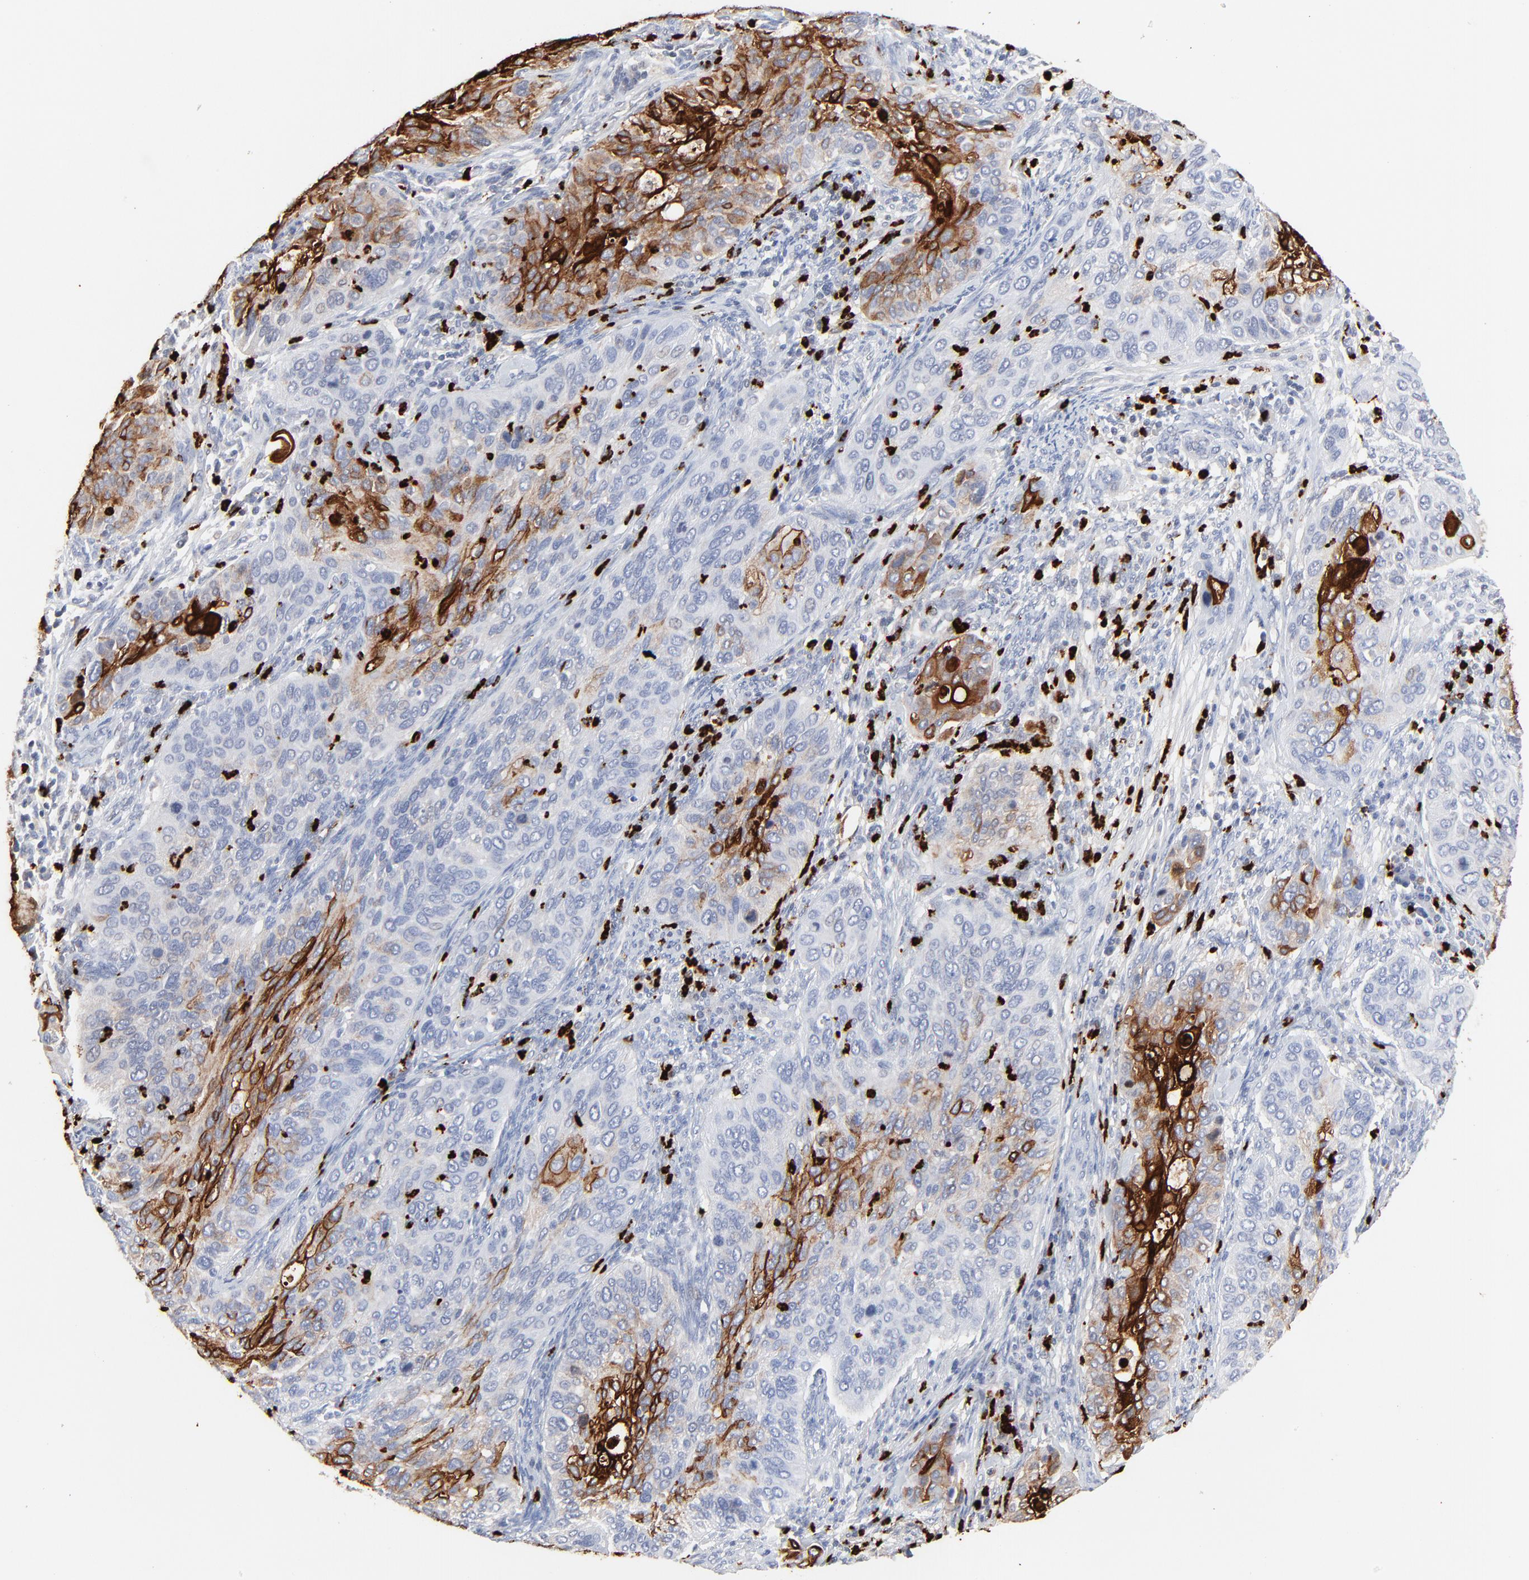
{"staining": {"intensity": "strong", "quantity": "<25%", "location": "cytoplasmic/membranous"}, "tissue": "cervical cancer", "cell_type": "Tumor cells", "image_type": "cancer", "snomed": [{"axis": "morphology", "description": "Squamous cell carcinoma, NOS"}, {"axis": "topography", "description": "Cervix"}], "caption": "Squamous cell carcinoma (cervical) stained for a protein (brown) shows strong cytoplasmic/membranous positive staining in about <25% of tumor cells.", "gene": "LCN2", "patient": {"sex": "female", "age": 57}}